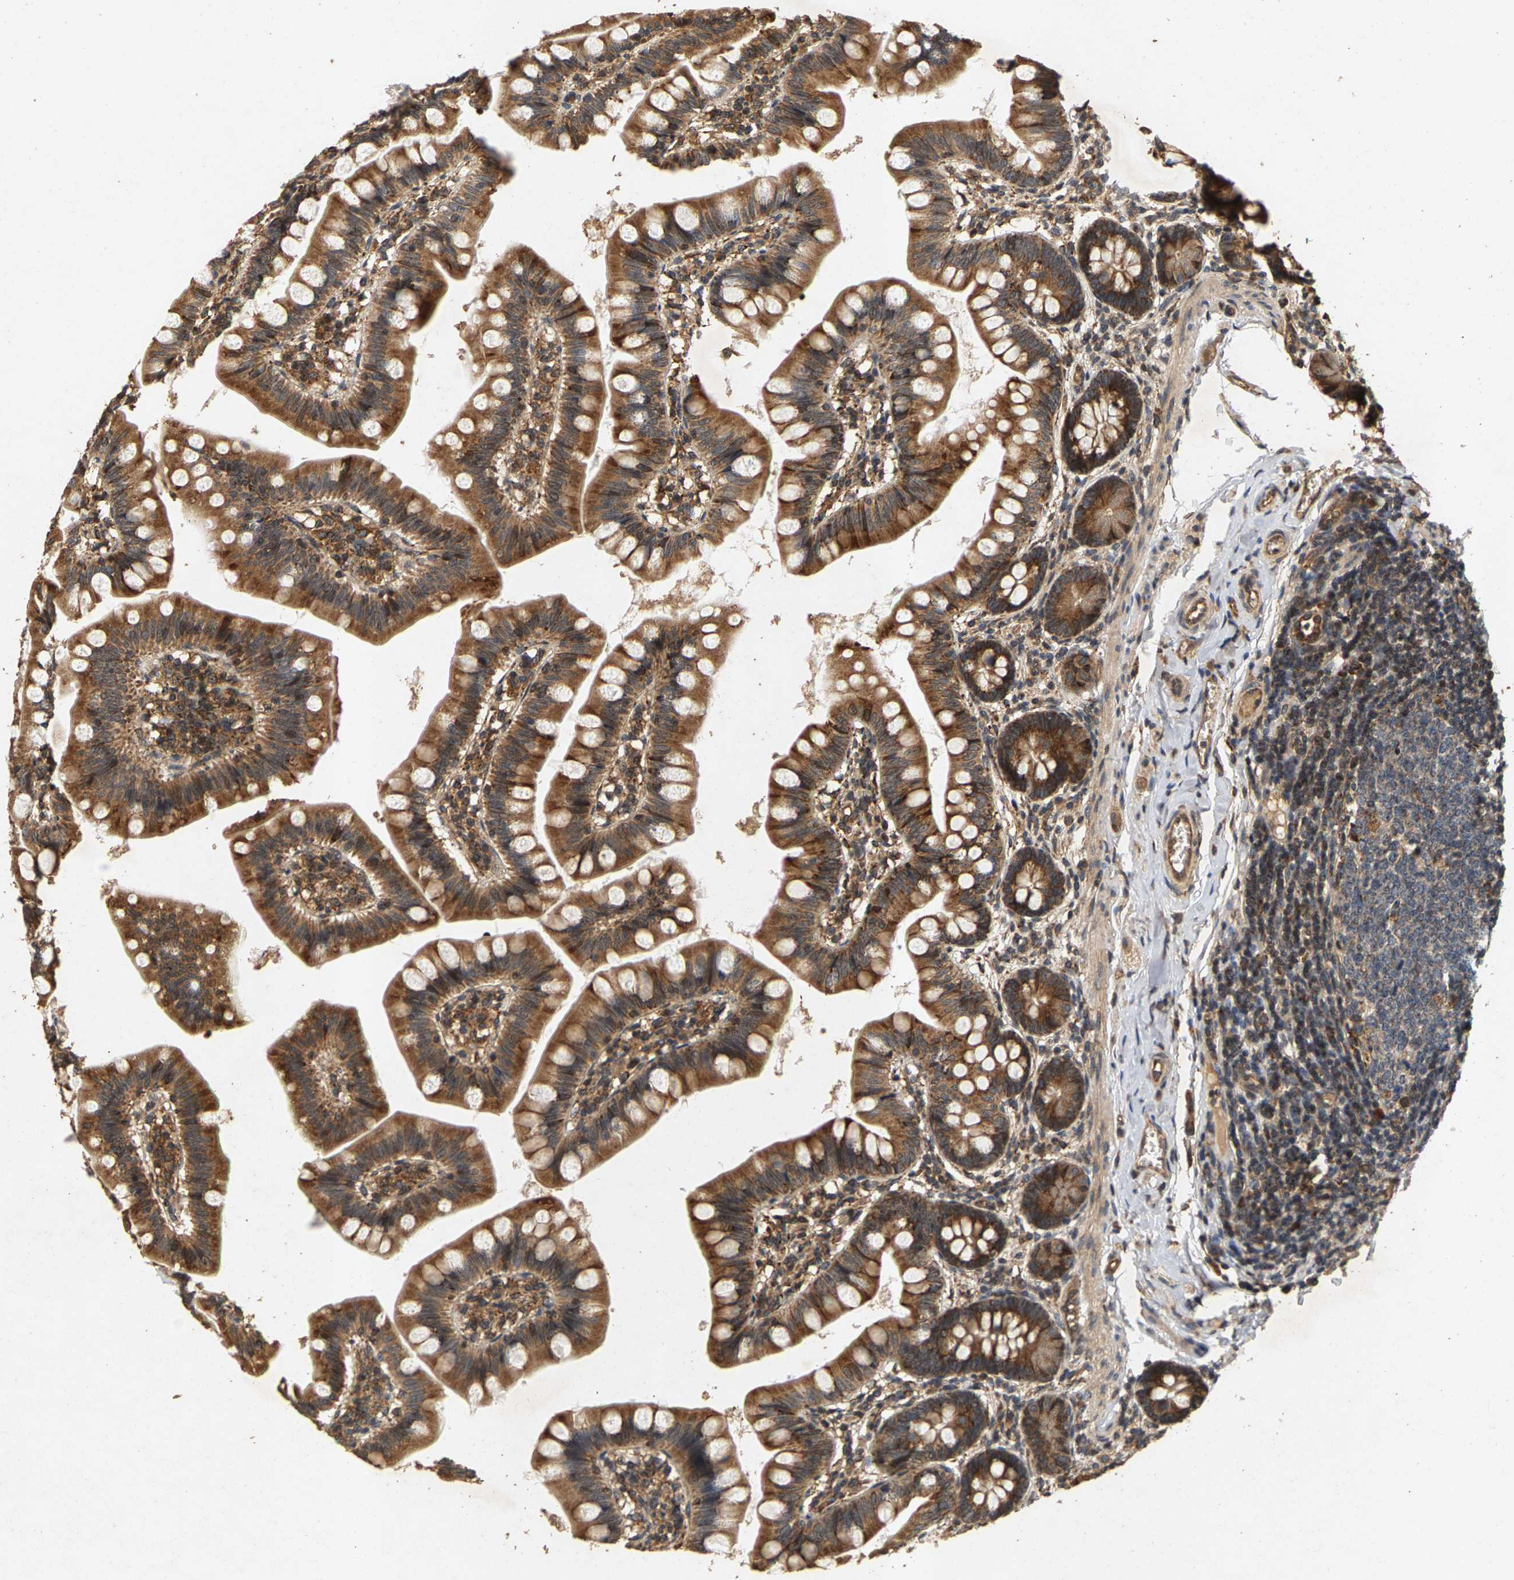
{"staining": {"intensity": "strong", "quantity": ">75%", "location": "cytoplasmic/membranous"}, "tissue": "small intestine", "cell_type": "Glandular cells", "image_type": "normal", "snomed": [{"axis": "morphology", "description": "Normal tissue, NOS"}, {"axis": "topography", "description": "Small intestine"}], "caption": "Immunohistochemistry (DAB (3,3'-diaminobenzidine)) staining of unremarkable human small intestine reveals strong cytoplasmic/membranous protein positivity in approximately >75% of glandular cells. (DAB = brown stain, brightfield microscopy at high magnification).", "gene": "CIDEC", "patient": {"sex": "male", "age": 7}}